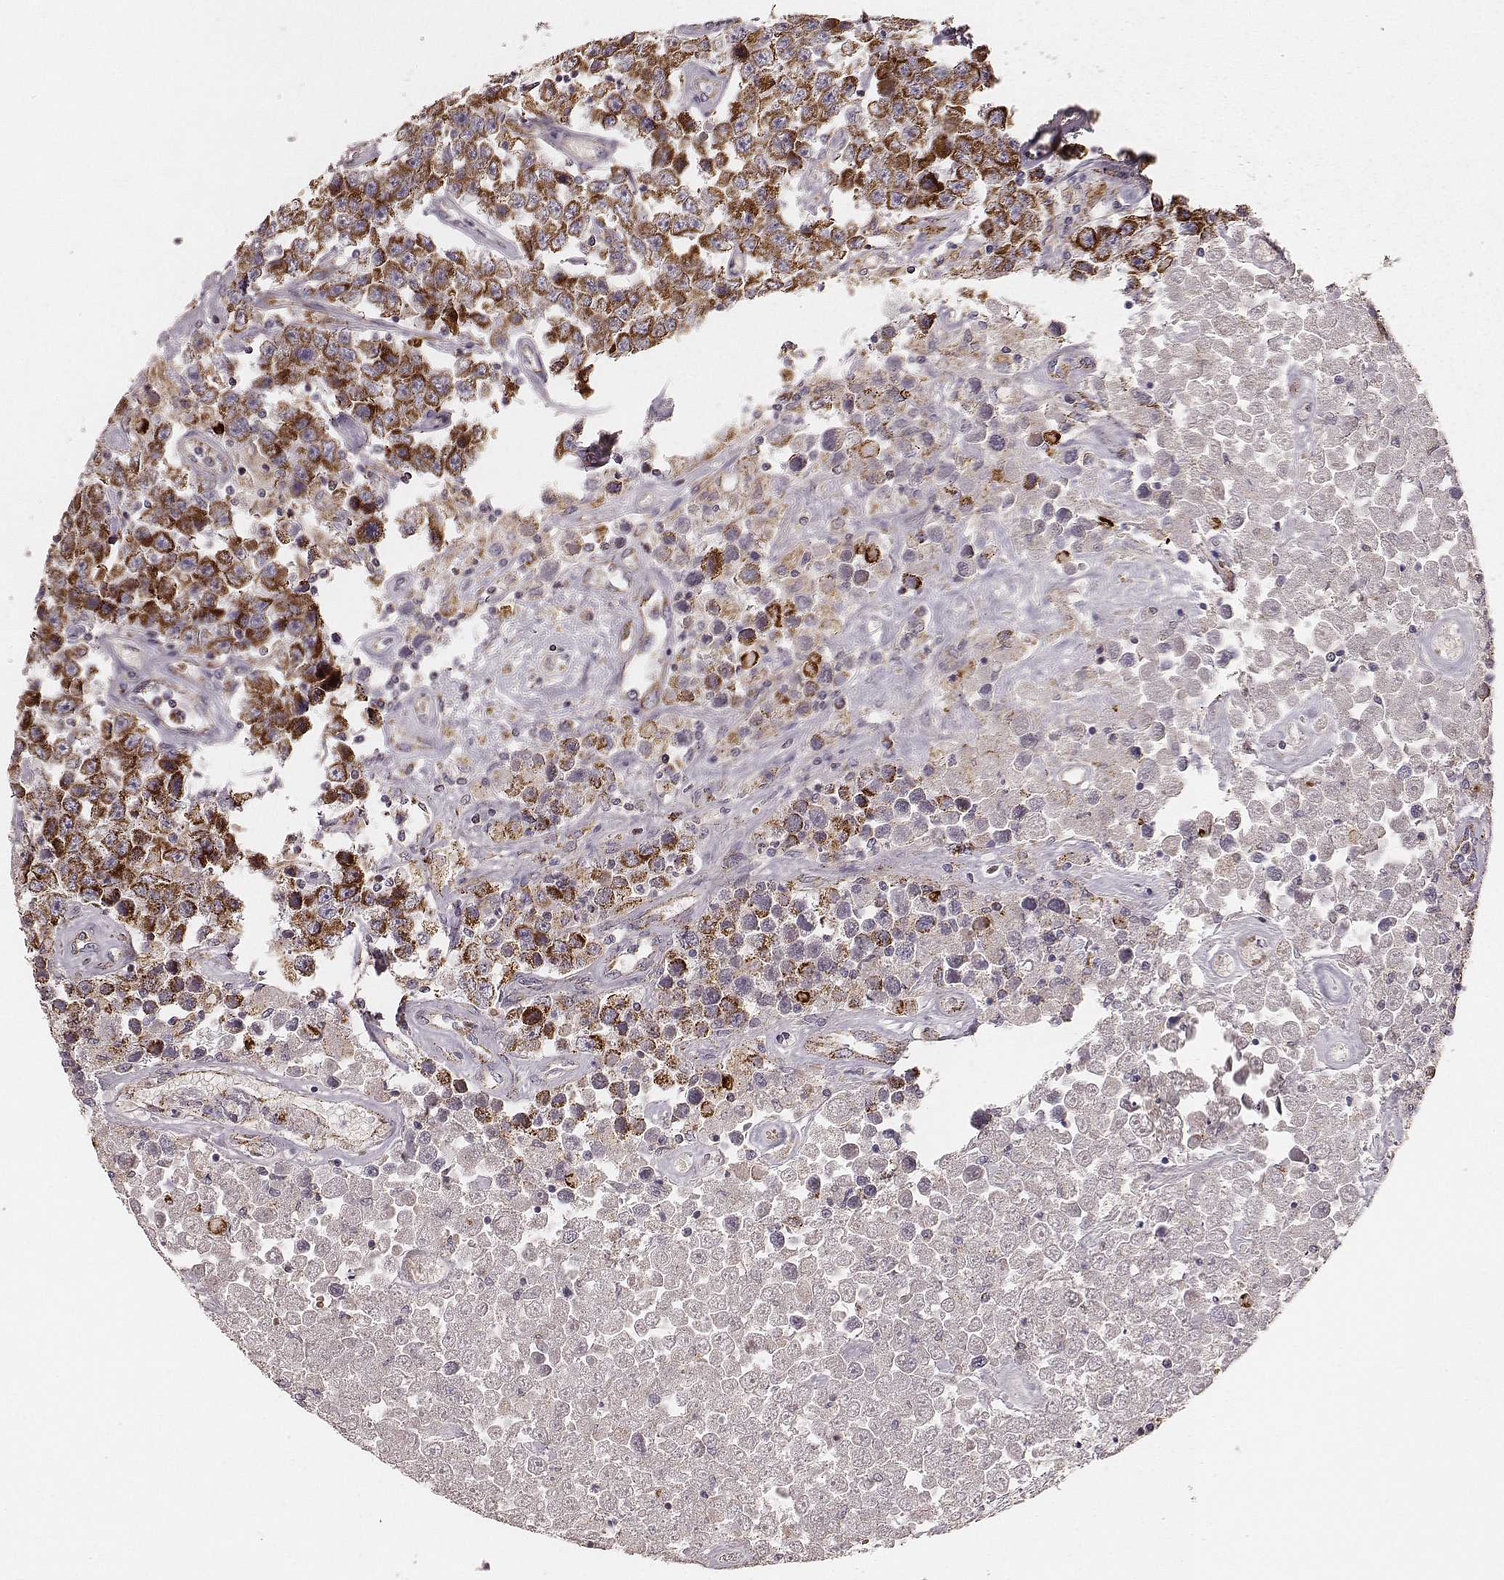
{"staining": {"intensity": "strong", "quantity": ">75%", "location": "cytoplasmic/membranous"}, "tissue": "testis cancer", "cell_type": "Tumor cells", "image_type": "cancer", "snomed": [{"axis": "morphology", "description": "Seminoma, NOS"}, {"axis": "topography", "description": "Testis"}], "caption": "Protein expression by IHC reveals strong cytoplasmic/membranous staining in about >75% of tumor cells in testis cancer.", "gene": "TUFM", "patient": {"sex": "male", "age": 52}}